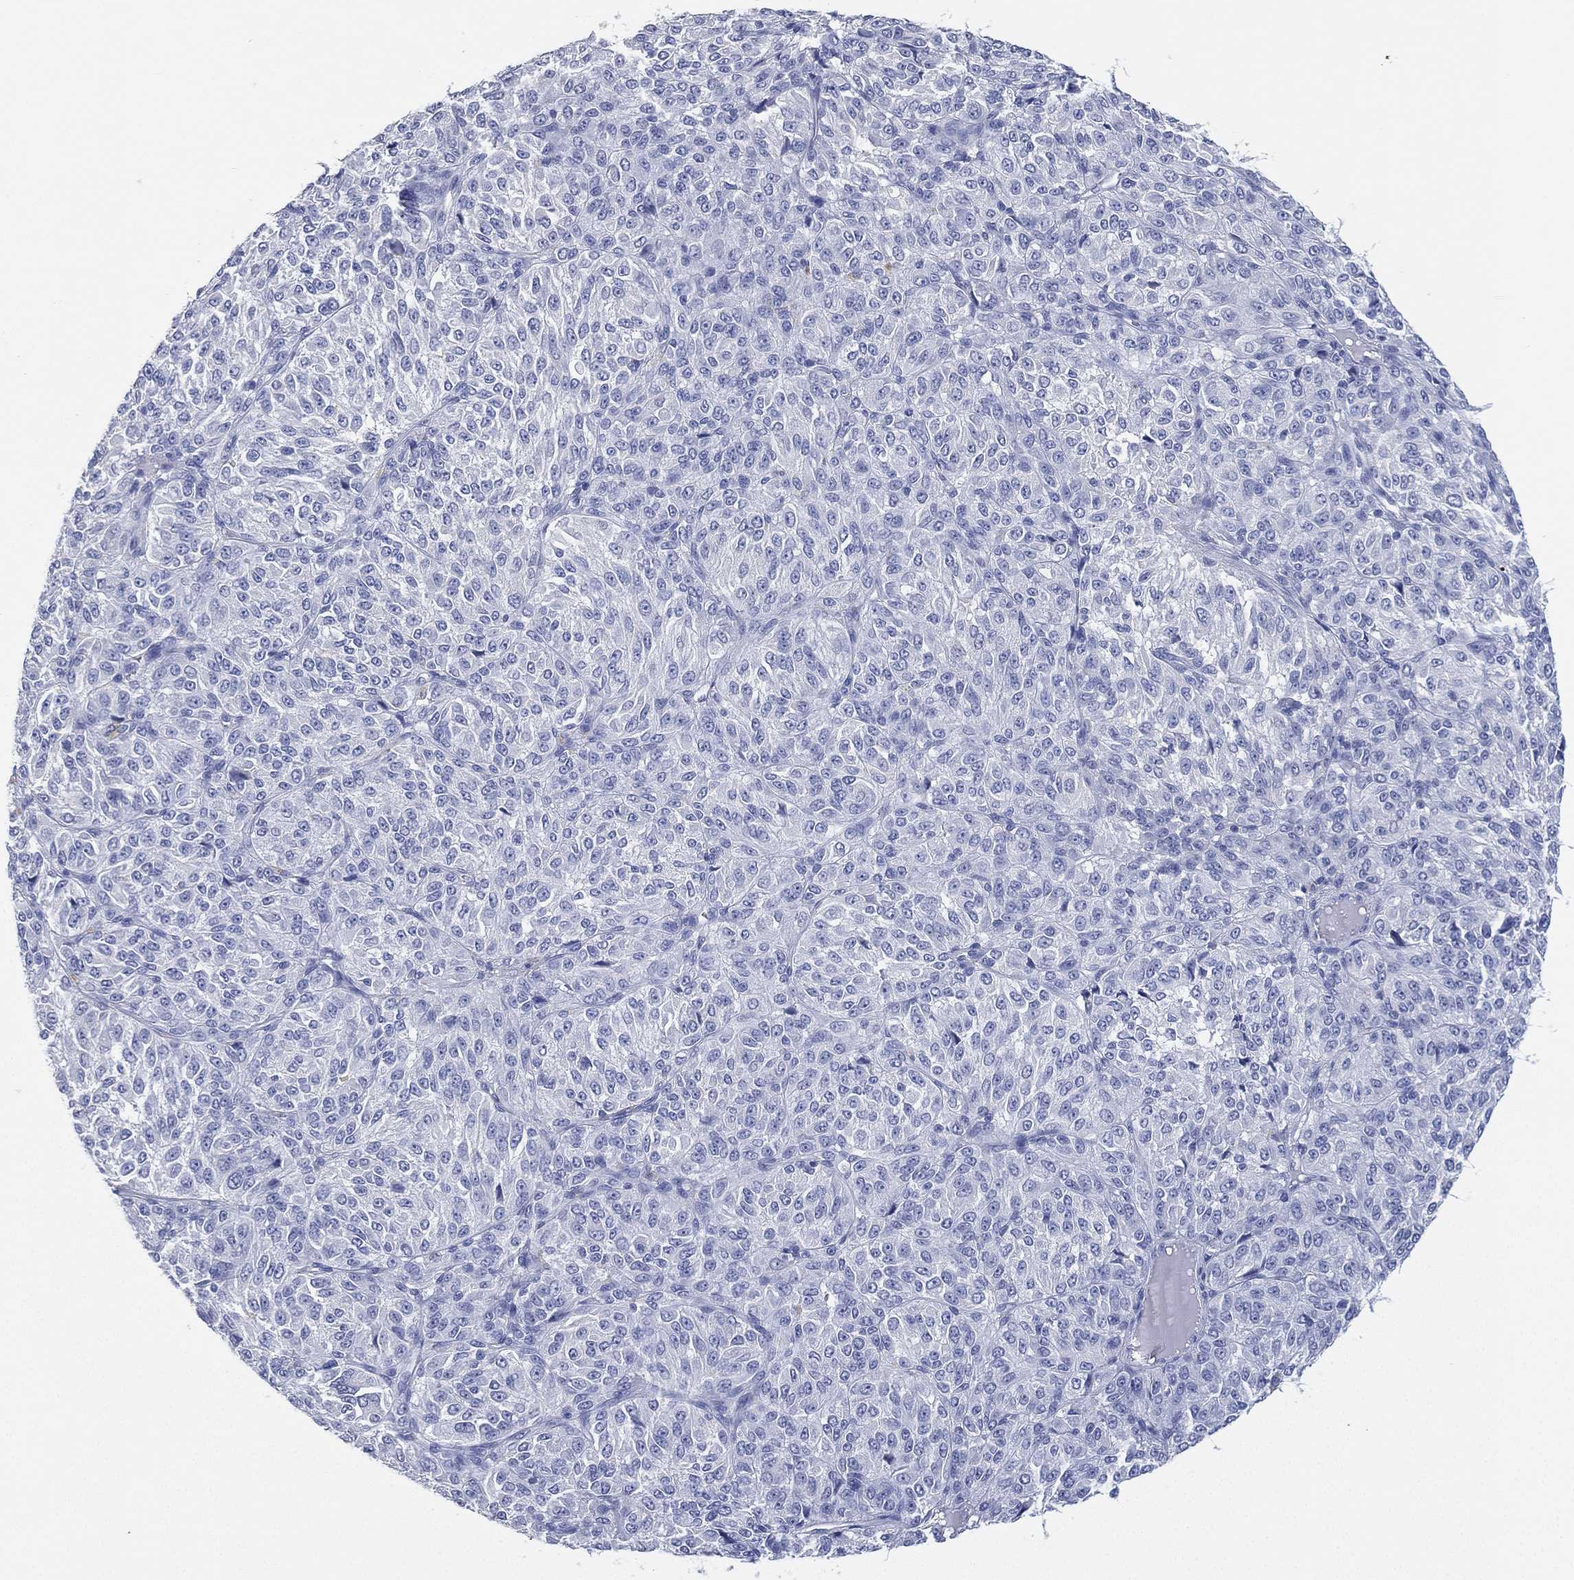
{"staining": {"intensity": "negative", "quantity": "none", "location": "none"}, "tissue": "melanoma", "cell_type": "Tumor cells", "image_type": "cancer", "snomed": [{"axis": "morphology", "description": "Malignant melanoma, Metastatic site"}, {"axis": "topography", "description": "Brain"}], "caption": "Immunohistochemical staining of human malignant melanoma (metastatic site) displays no significant staining in tumor cells.", "gene": "FMO1", "patient": {"sex": "female", "age": 56}}